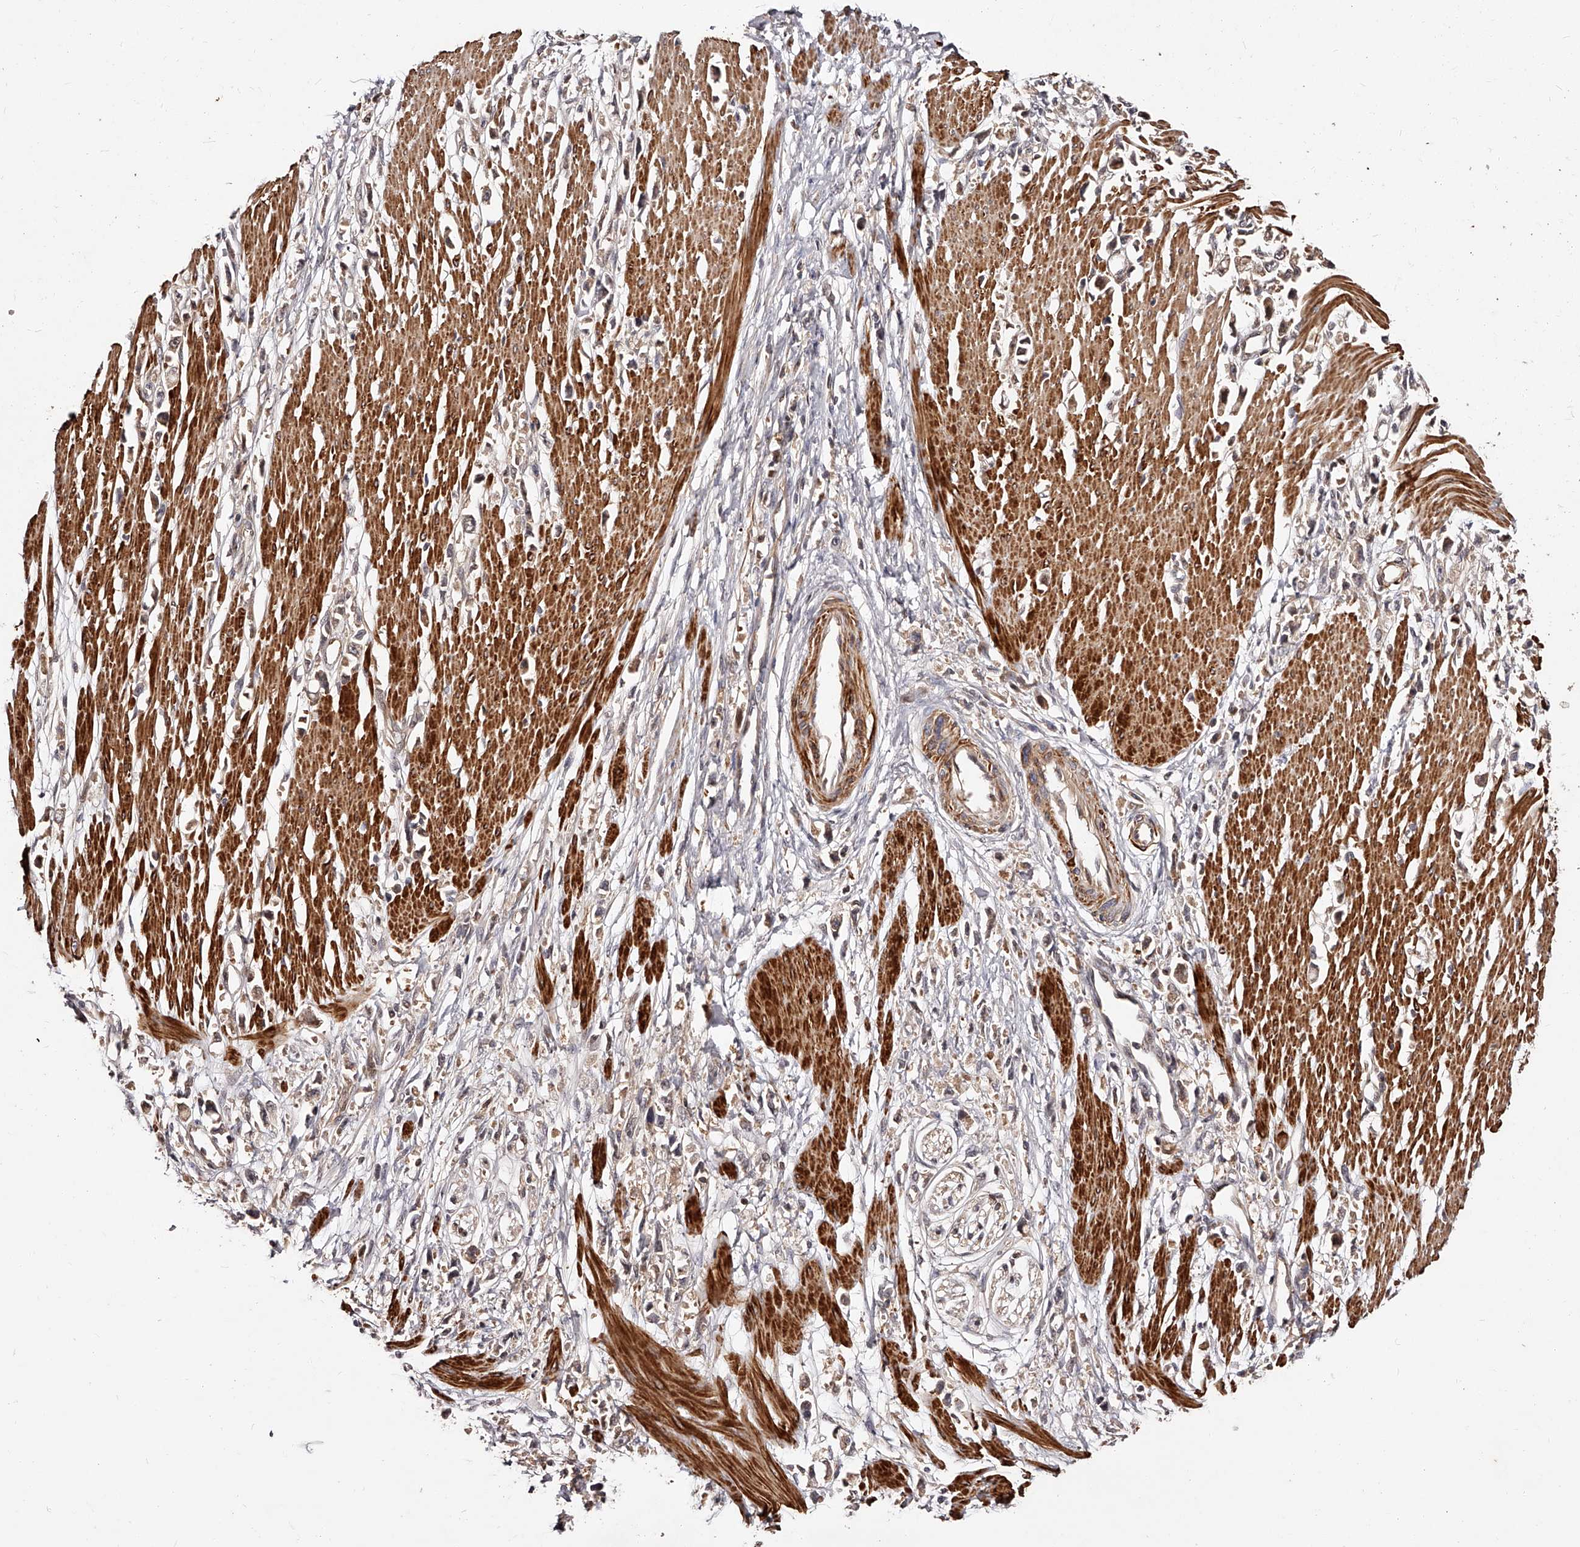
{"staining": {"intensity": "weak", "quantity": "<25%", "location": "cytoplasmic/membranous"}, "tissue": "stomach cancer", "cell_type": "Tumor cells", "image_type": "cancer", "snomed": [{"axis": "morphology", "description": "Adenocarcinoma, NOS"}, {"axis": "topography", "description": "Stomach"}], "caption": "Stomach cancer stained for a protein using immunohistochemistry (IHC) demonstrates no expression tumor cells.", "gene": "CUL7", "patient": {"sex": "female", "age": 59}}